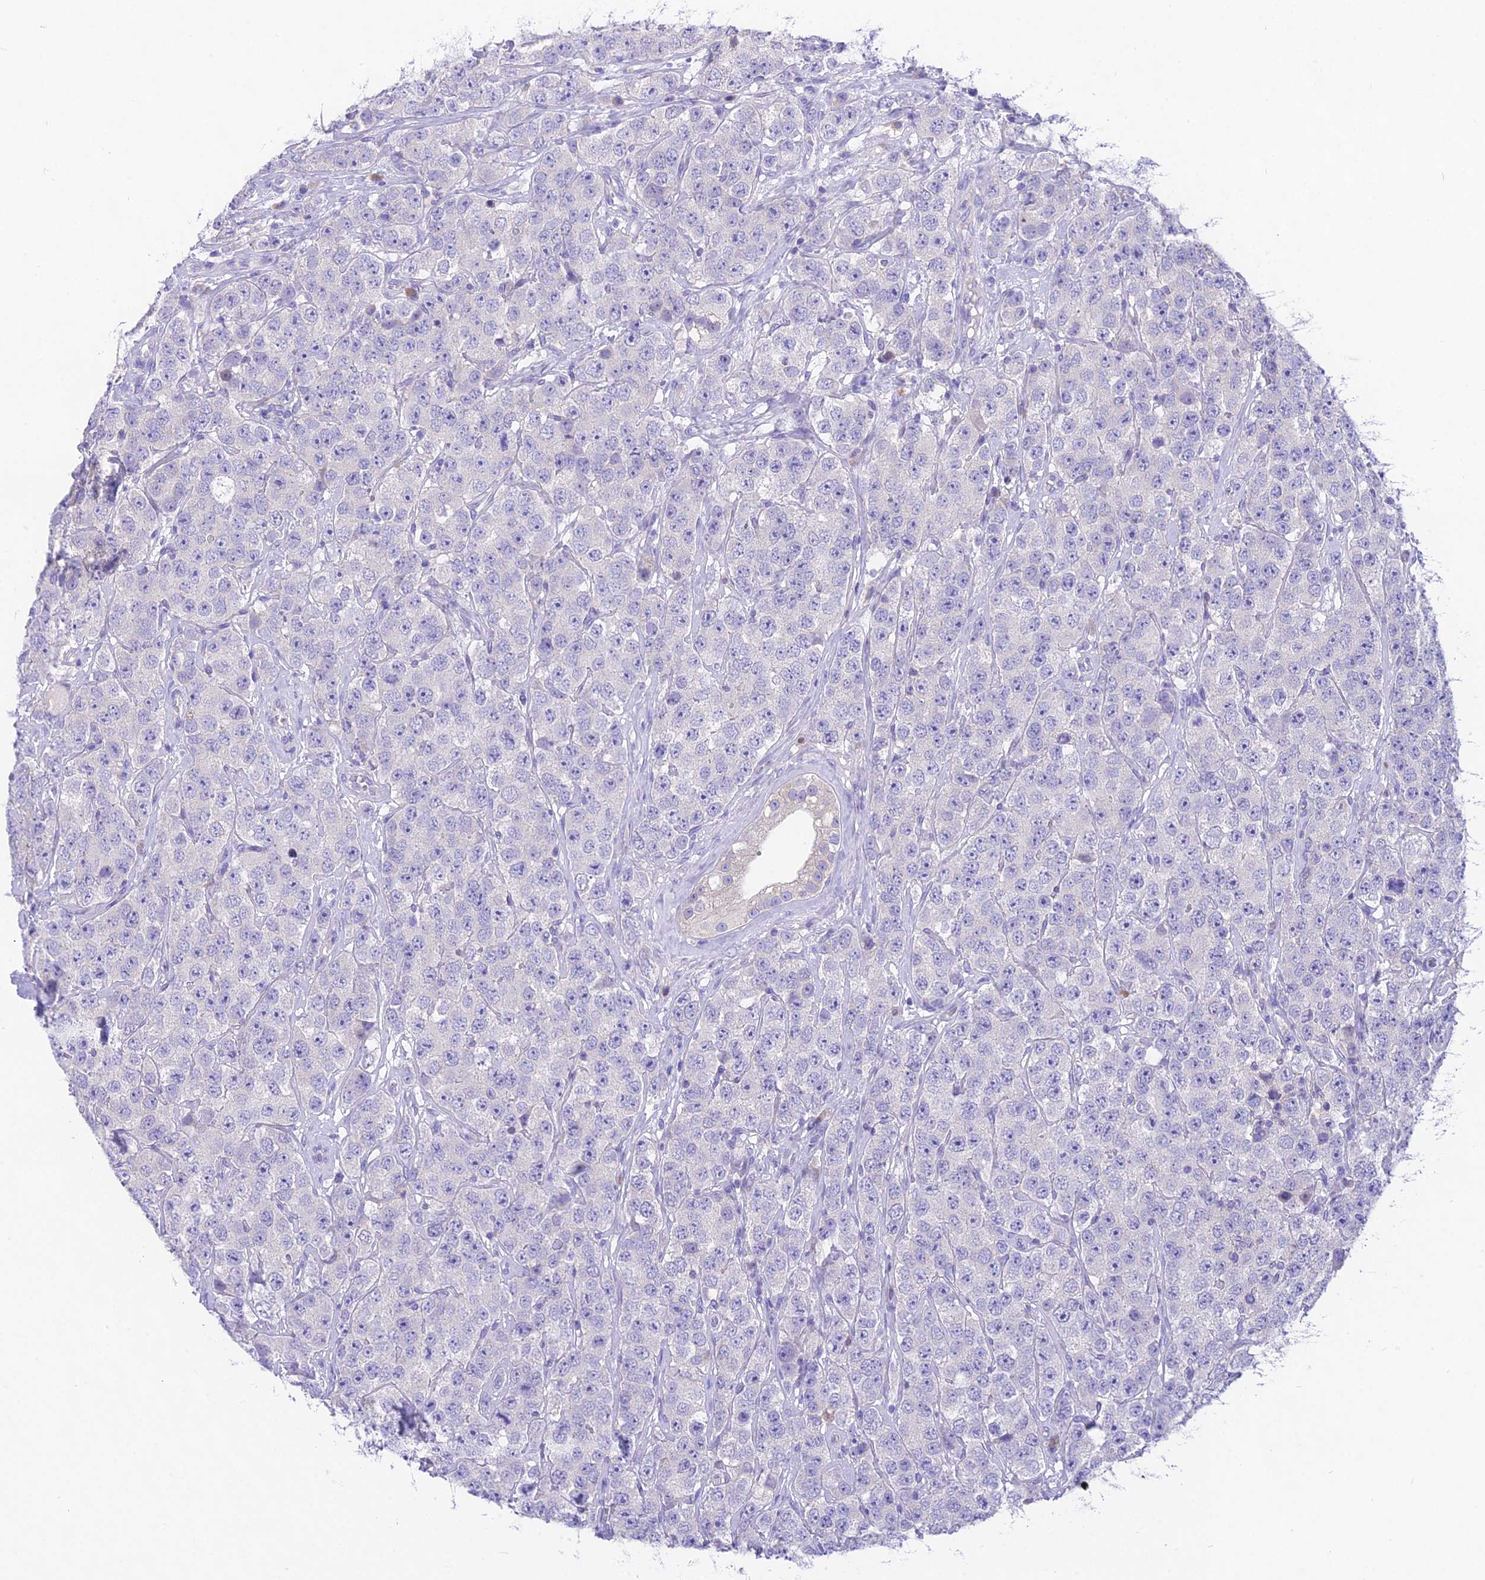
{"staining": {"intensity": "negative", "quantity": "none", "location": "none"}, "tissue": "testis cancer", "cell_type": "Tumor cells", "image_type": "cancer", "snomed": [{"axis": "morphology", "description": "Seminoma, NOS"}, {"axis": "topography", "description": "Testis"}], "caption": "Tumor cells show no significant expression in seminoma (testis).", "gene": "KIAA0408", "patient": {"sex": "male", "age": 28}}